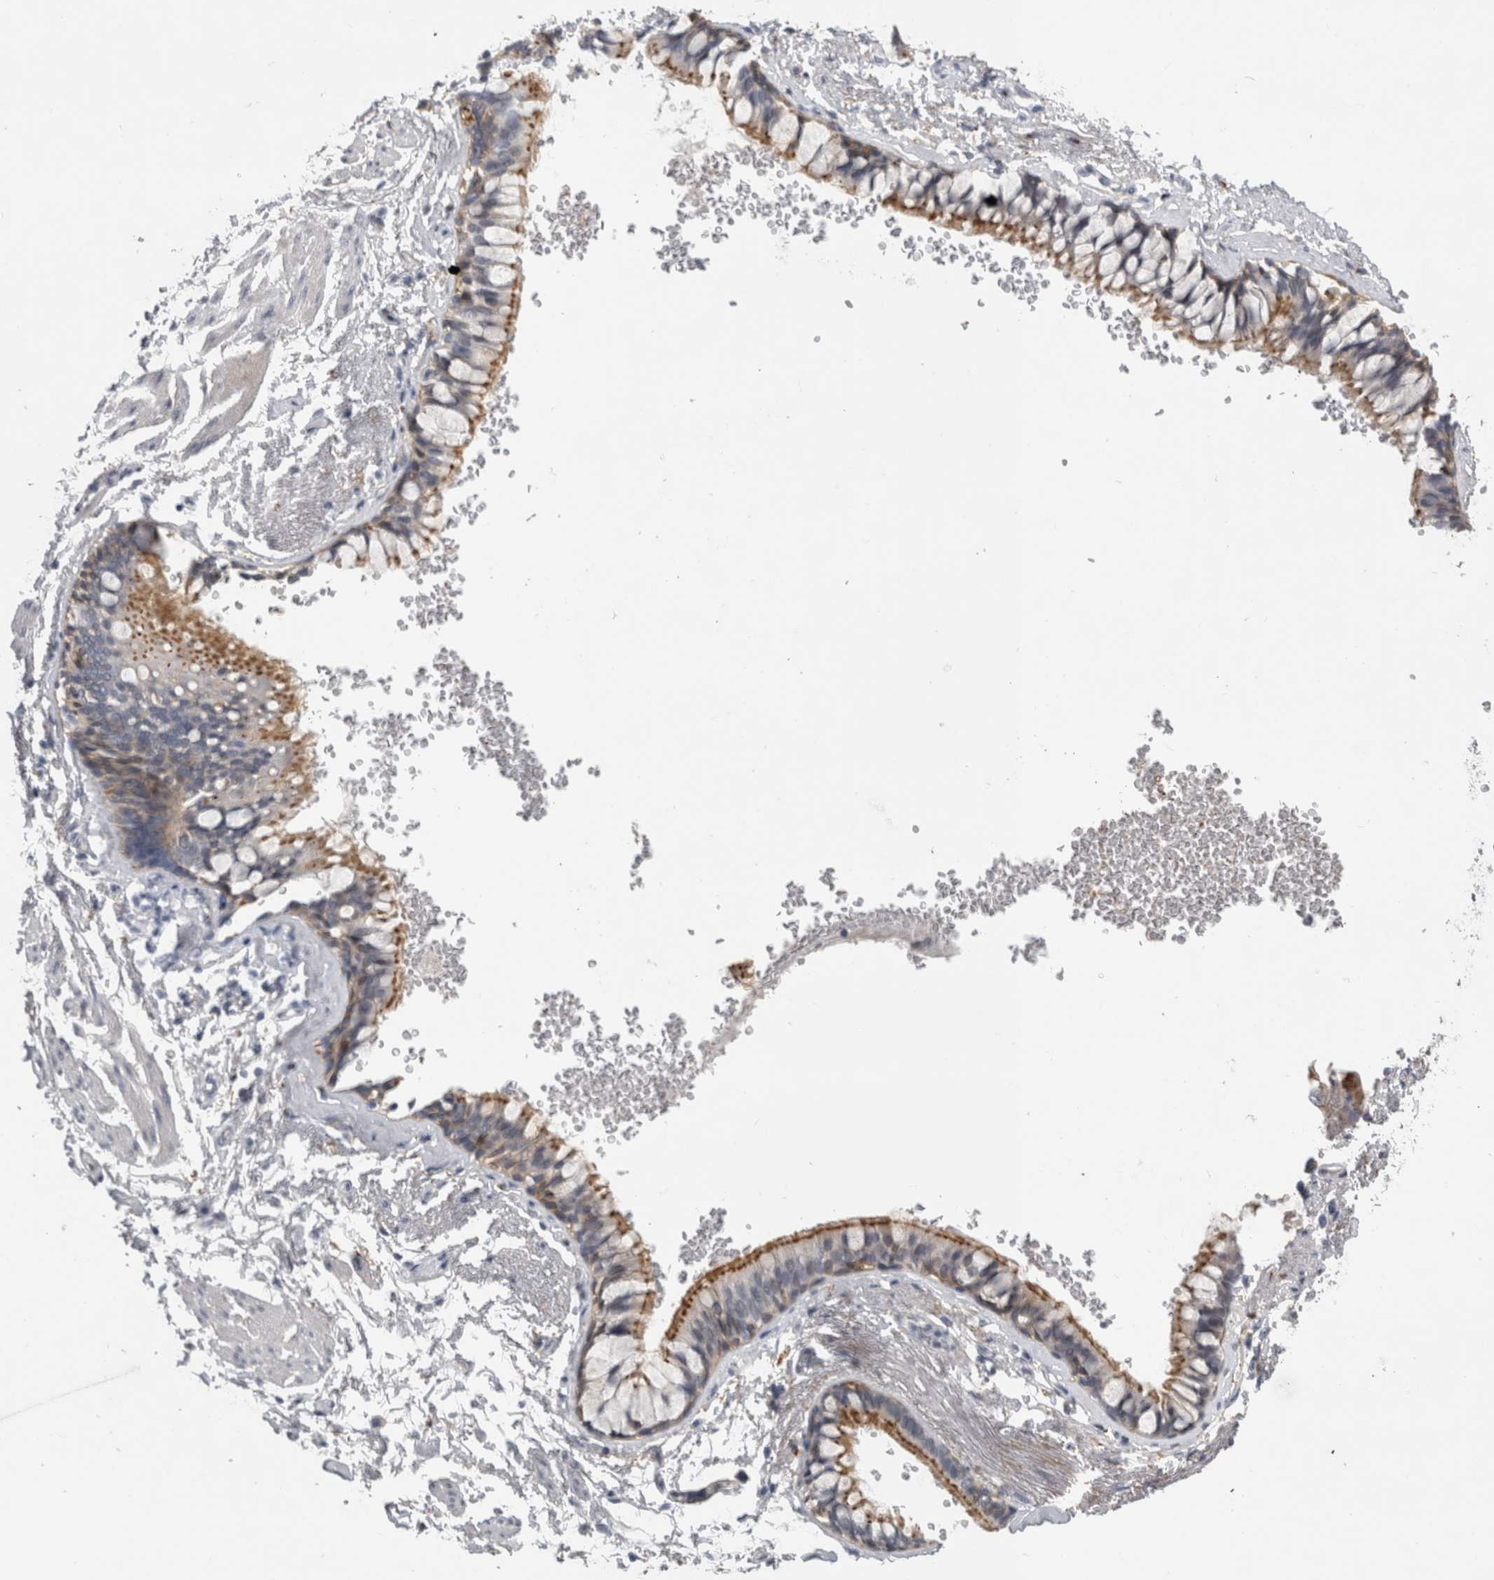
{"staining": {"intensity": "negative", "quantity": "none", "location": "none"}, "tissue": "adipose tissue", "cell_type": "Adipocytes", "image_type": "normal", "snomed": [{"axis": "morphology", "description": "Normal tissue, NOS"}, {"axis": "topography", "description": "Cartilage tissue"}, {"axis": "topography", "description": "Bronchus"}], "caption": "A high-resolution micrograph shows immunohistochemistry staining of benign adipose tissue, which demonstrates no significant expression in adipocytes. The staining is performed using DAB (3,3'-diaminobenzidine) brown chromogen with nuclei counter-stained in using hematoxylin.", "gene": "DNAJC24", "patient": {"sex": "female", "age": 73}}